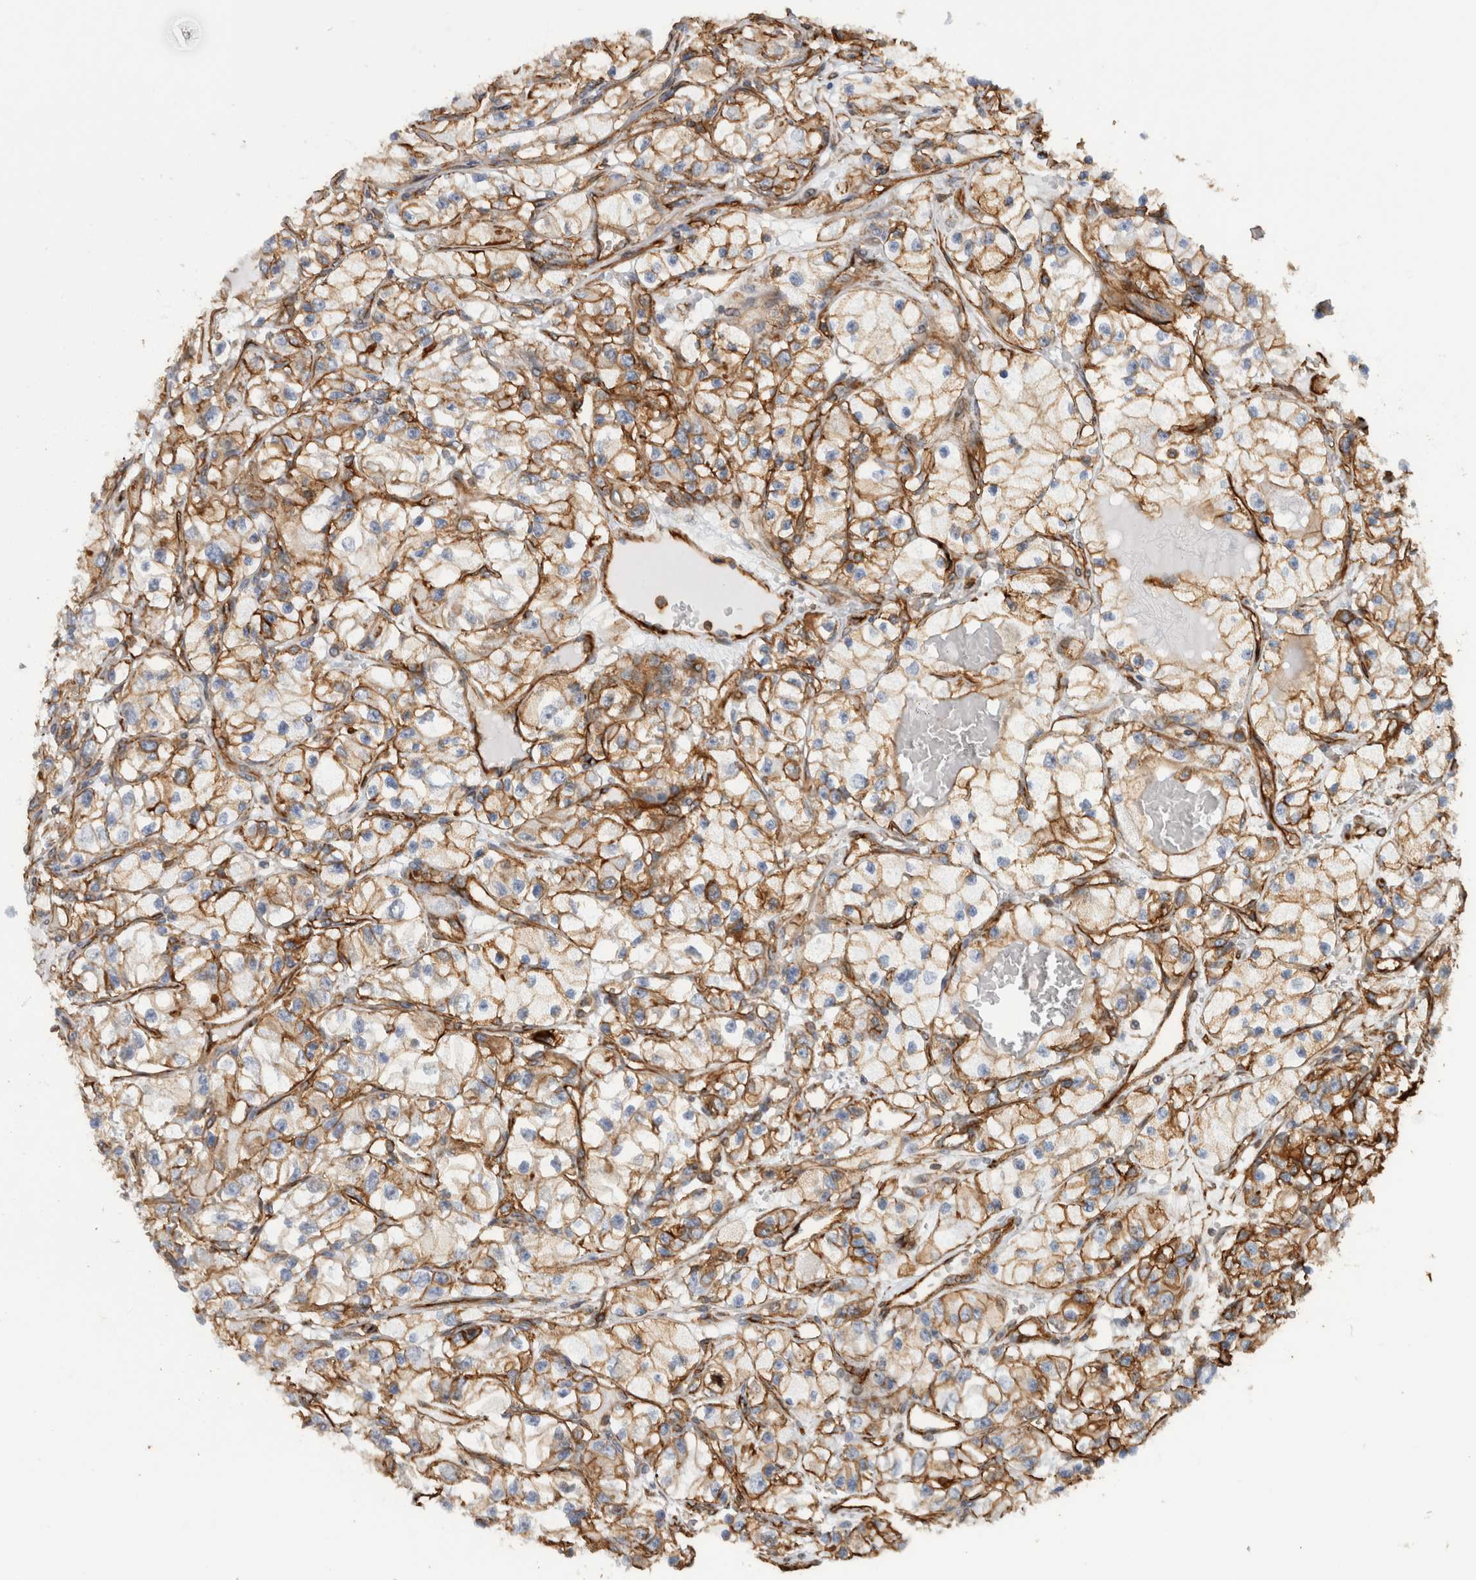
{"staining": {"intensity": "moderate", "quantity": ">75%", "location": "cytoplasmic/membranous"}, "tissue": "renal cancer", "cell_type": "Tumor cells", "image_type": "cancer", "snomed": [{"axis": "morphology", "description": "Adenocarcinoma, NOS"}, {"axis": "topography", "description": "Kidney"}], "caption": "Immunohistochemistry (IHC) of human renal cancer (adenocarcinoma) displays medium levels of moderate cytoplasmic/membranous positivity in about >75% of tumor cells. The protein of interest is stained brown, and the nuclei are stained in blue (DAB IHC with brightfield microscopy, high magnification).", "gene": "AHNAK", "patient": {"sex": "female", "age": 57}}